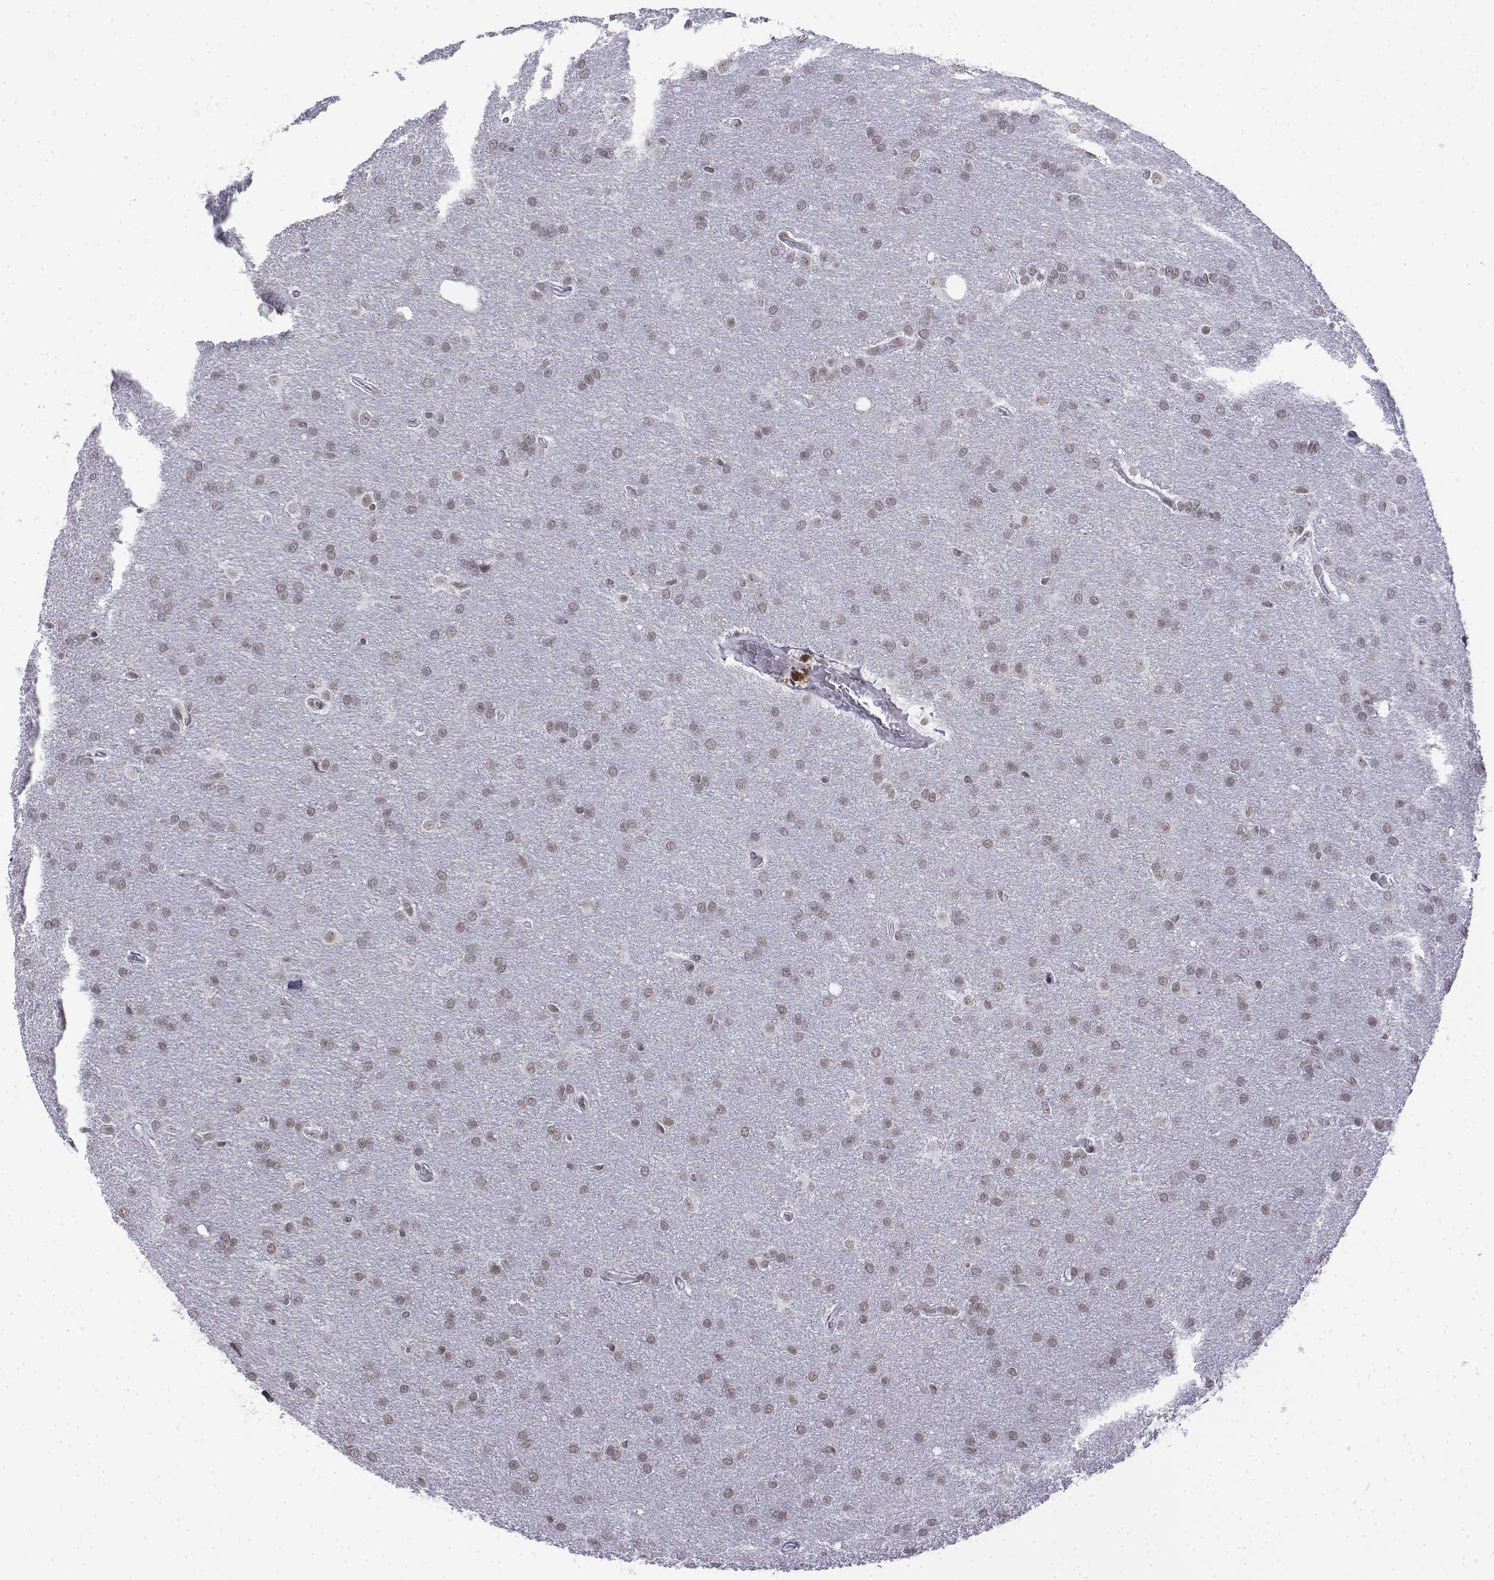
{"staining": {"intensity": "weak", "quantity": ">75%", "location": "nuclear"}, "tissue": "glioma", "cell_type": "Tumor cells", "image_type": "cancer", "snomed": [{"axis": "morphology", "description": "Glioma, malignant, Low grade"}, {"axis": "topography", "description": "Brain"}], "caption": "Glioma tissue reveals weak nuclear positivity in approximately >75% of tumor cells (Brightfield microscopy of DAB IHC at high magnification).", "gene": "SETD1A", "patient": {"sex": "female", "age": 32}}